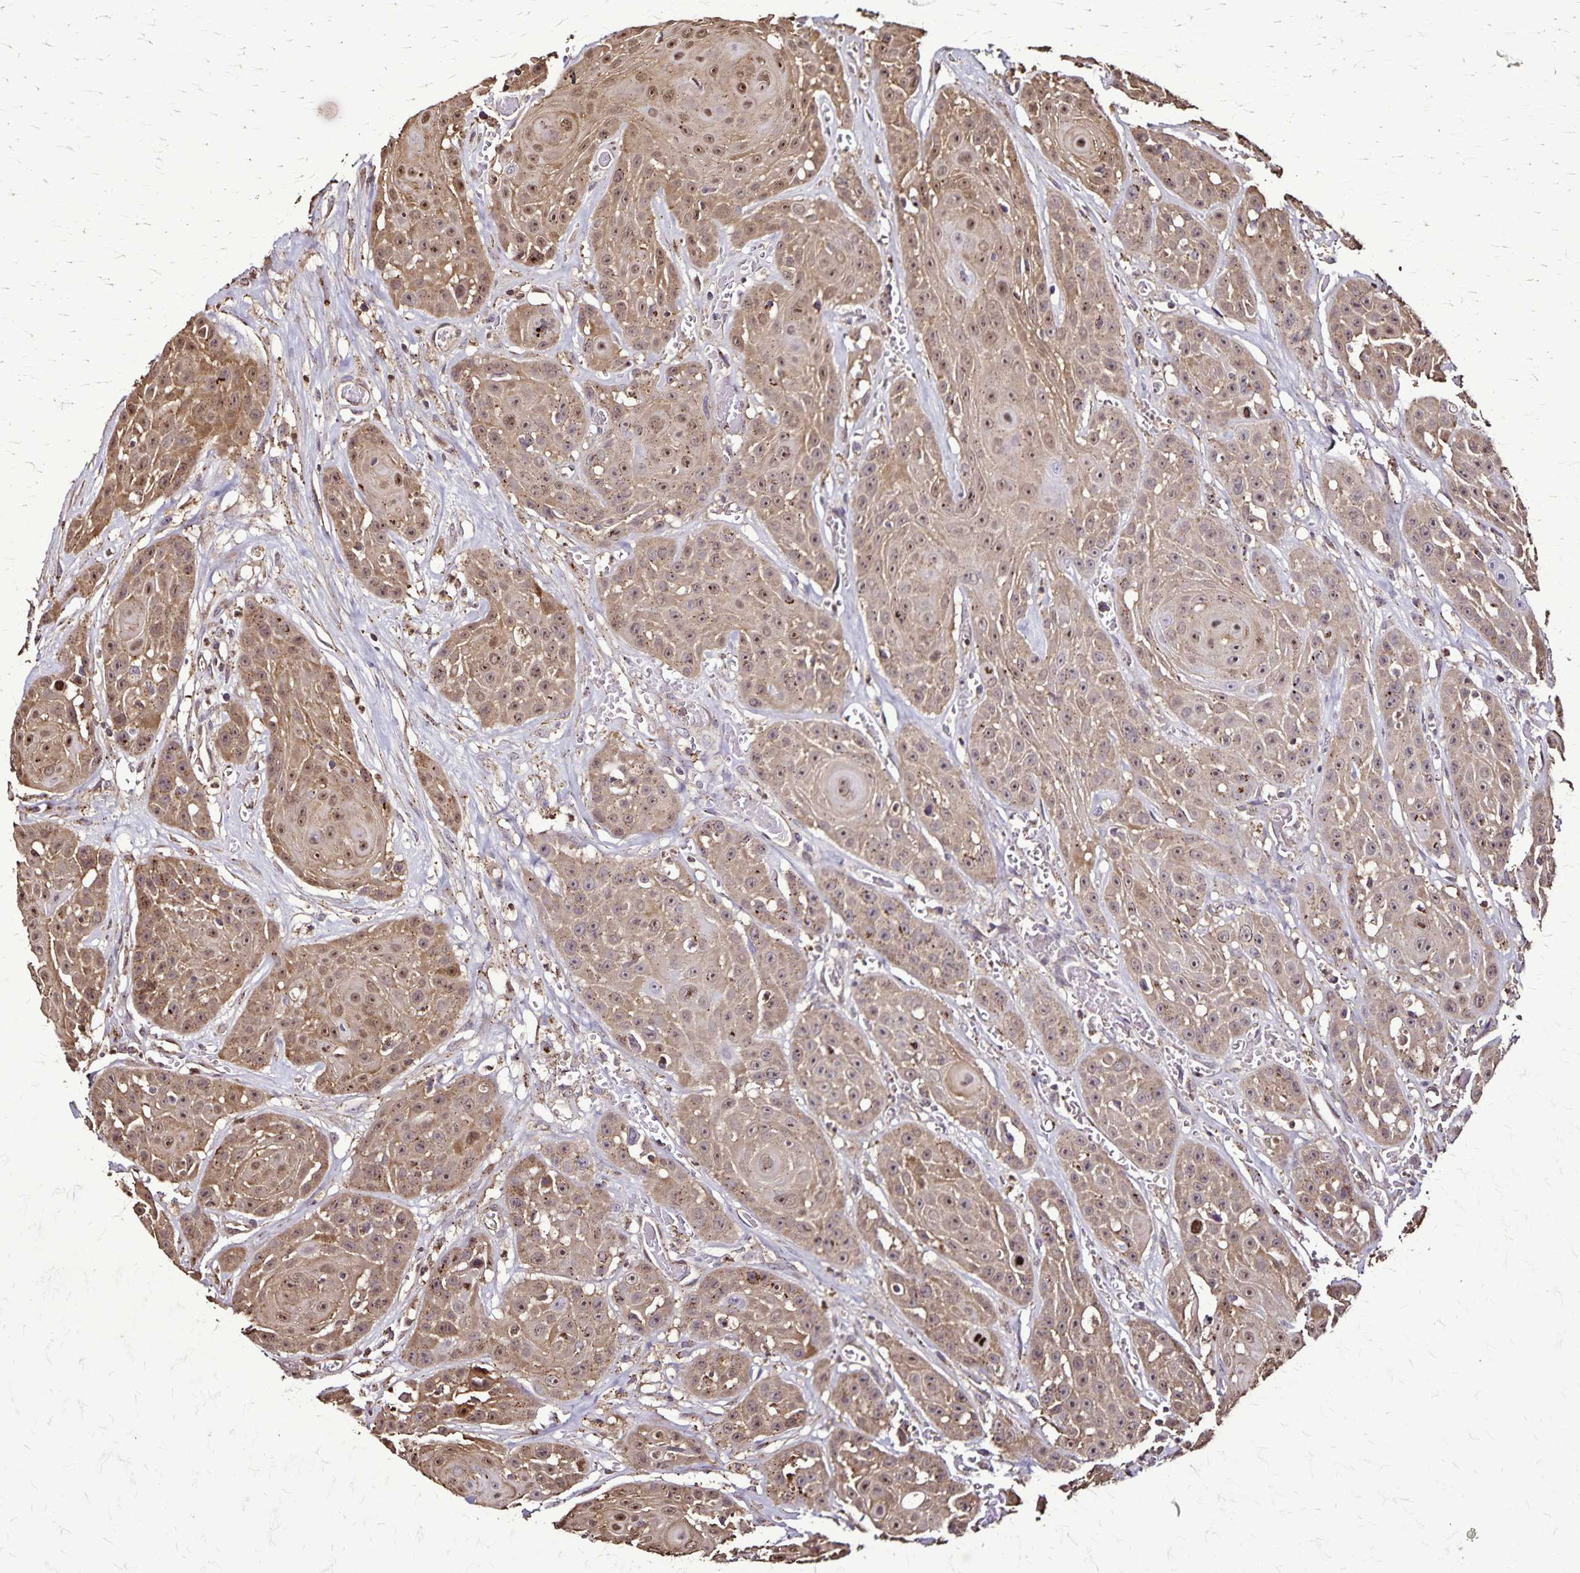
{"staining": {"intensity": "moderate", "quantity": ">75%", "location": "cytoplasmic/membranous,nuclear"}, "tissue": "head and neck cancer", "cell_type": "Tumor cells", "image_type": "cancer", "snomed": [{"axis": "morphology", "description": "Squamous cell carcinoma, NOS"}, {"axis": "topography", "description": "Oral tissue"}, {"axis": "topography", "description": "Head-Neck"}], "caption": "DAB immunohistochemical staining of squamous cell carcinoma (head and neck) displays moderate cytoplasmic/membranous and nuclear protein expression in approximately >75% of tumor cells.", "gene": "CHMP1B", "patient": {"sex": "male", "age": 81}}